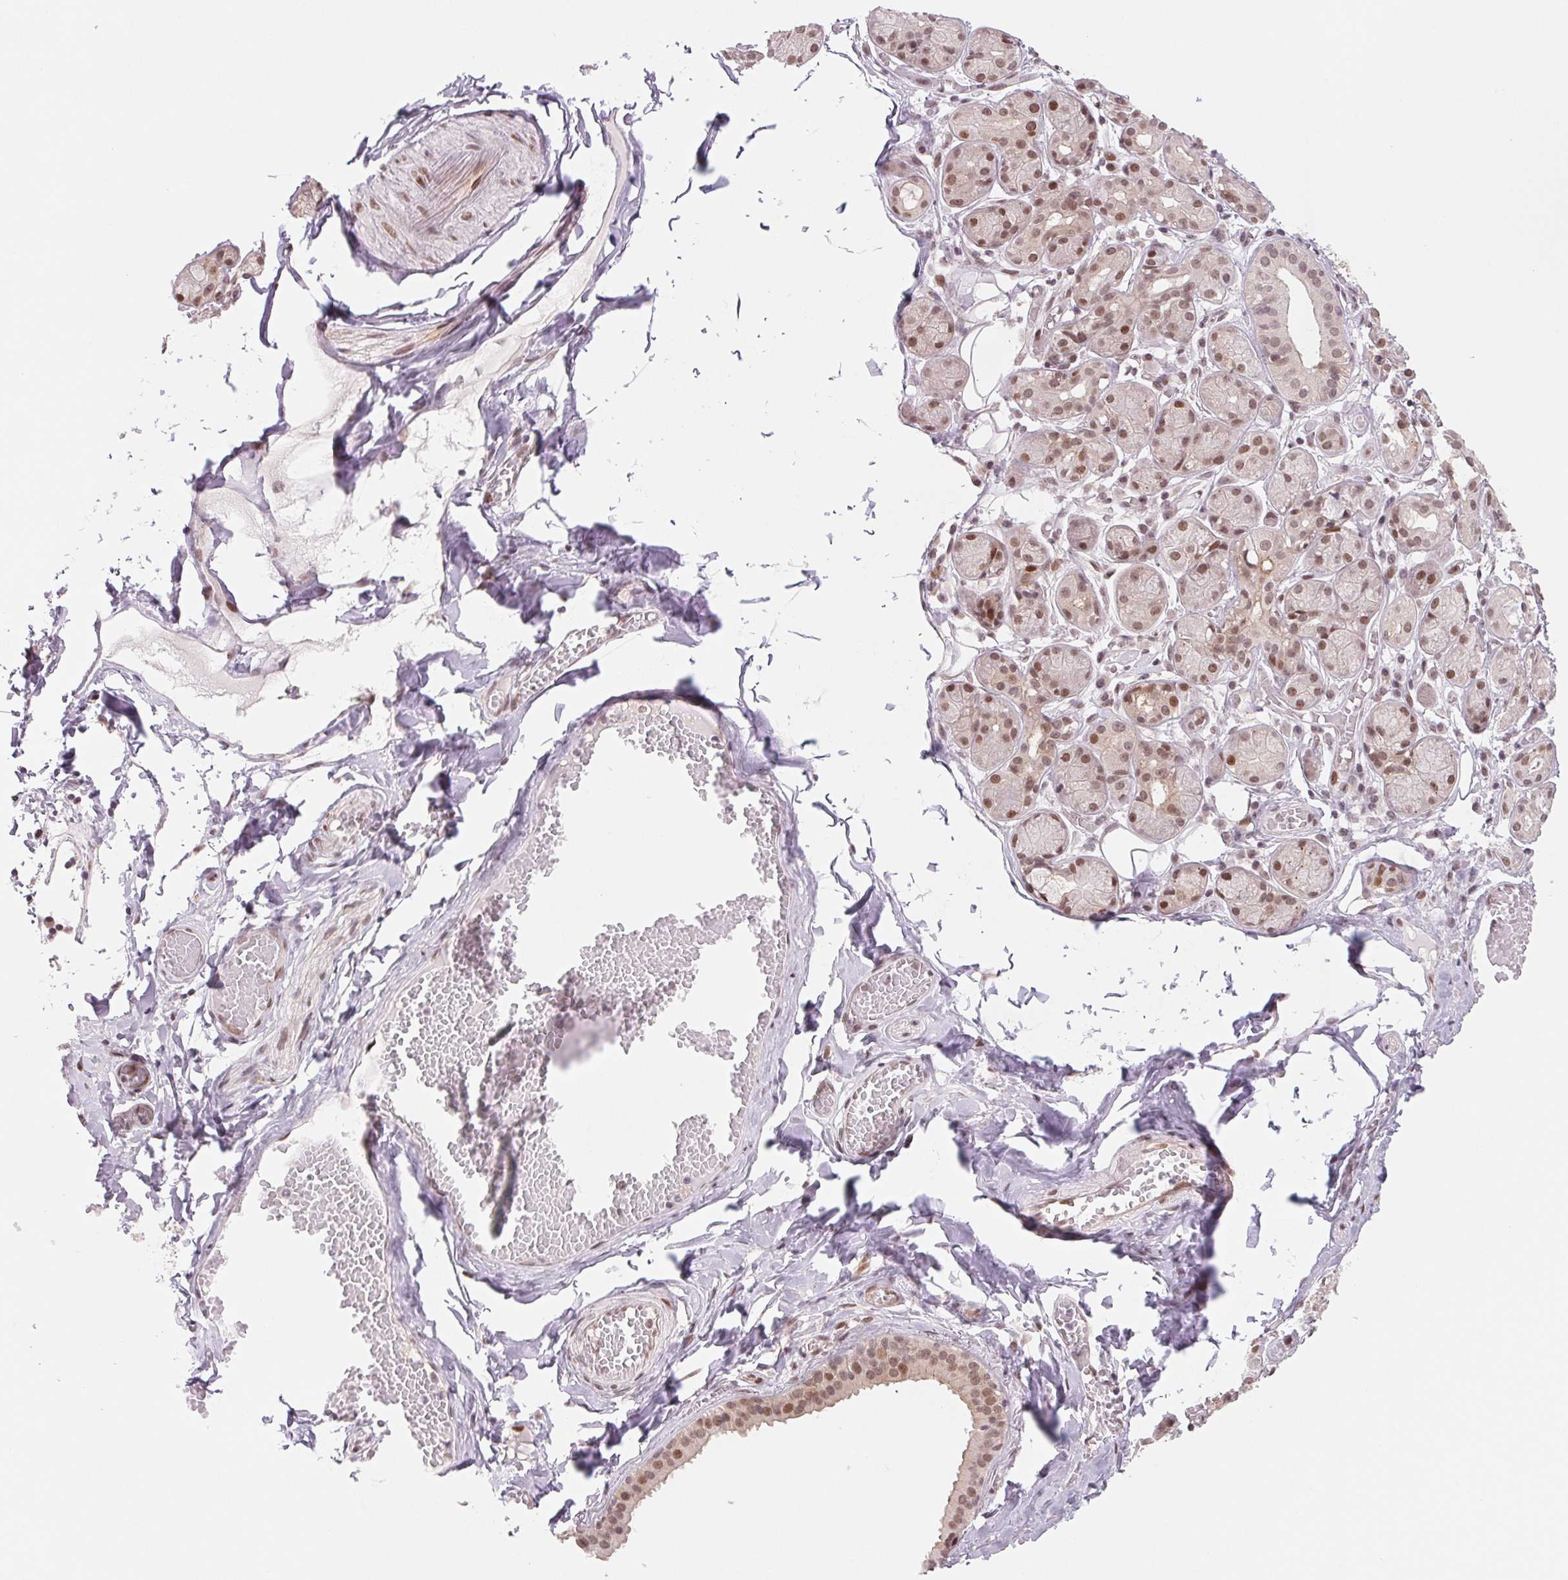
{"staining": {"intensity": "moderate", "quantity": "<25%", "location": "nuclear"}, "tissue": "salivary gland", "cell_type": "Glandular cells", "image_type": "normal", "snomed": [{"axis": "morphology", "description": "Normal tissue, NOS"}, {"axis": "topography", "description": "Salivary gland"}, {"axis": "topography", "description": "Peripheral nerve tissue"}], "caption": "Immunohistochemistry (IHC) staining of unremarkable salivary gland, which demonstrates low levels of moderate nuclear expression in about <25% of glandular cells indicating moderate nuclear protein staining. The staining was performed using DAB (brown) for protein detection and nuclei were counterstained in hematoxylin (blue).", "gene": "DNAJB6", "patient": {"sex": "male", "age": 71}}